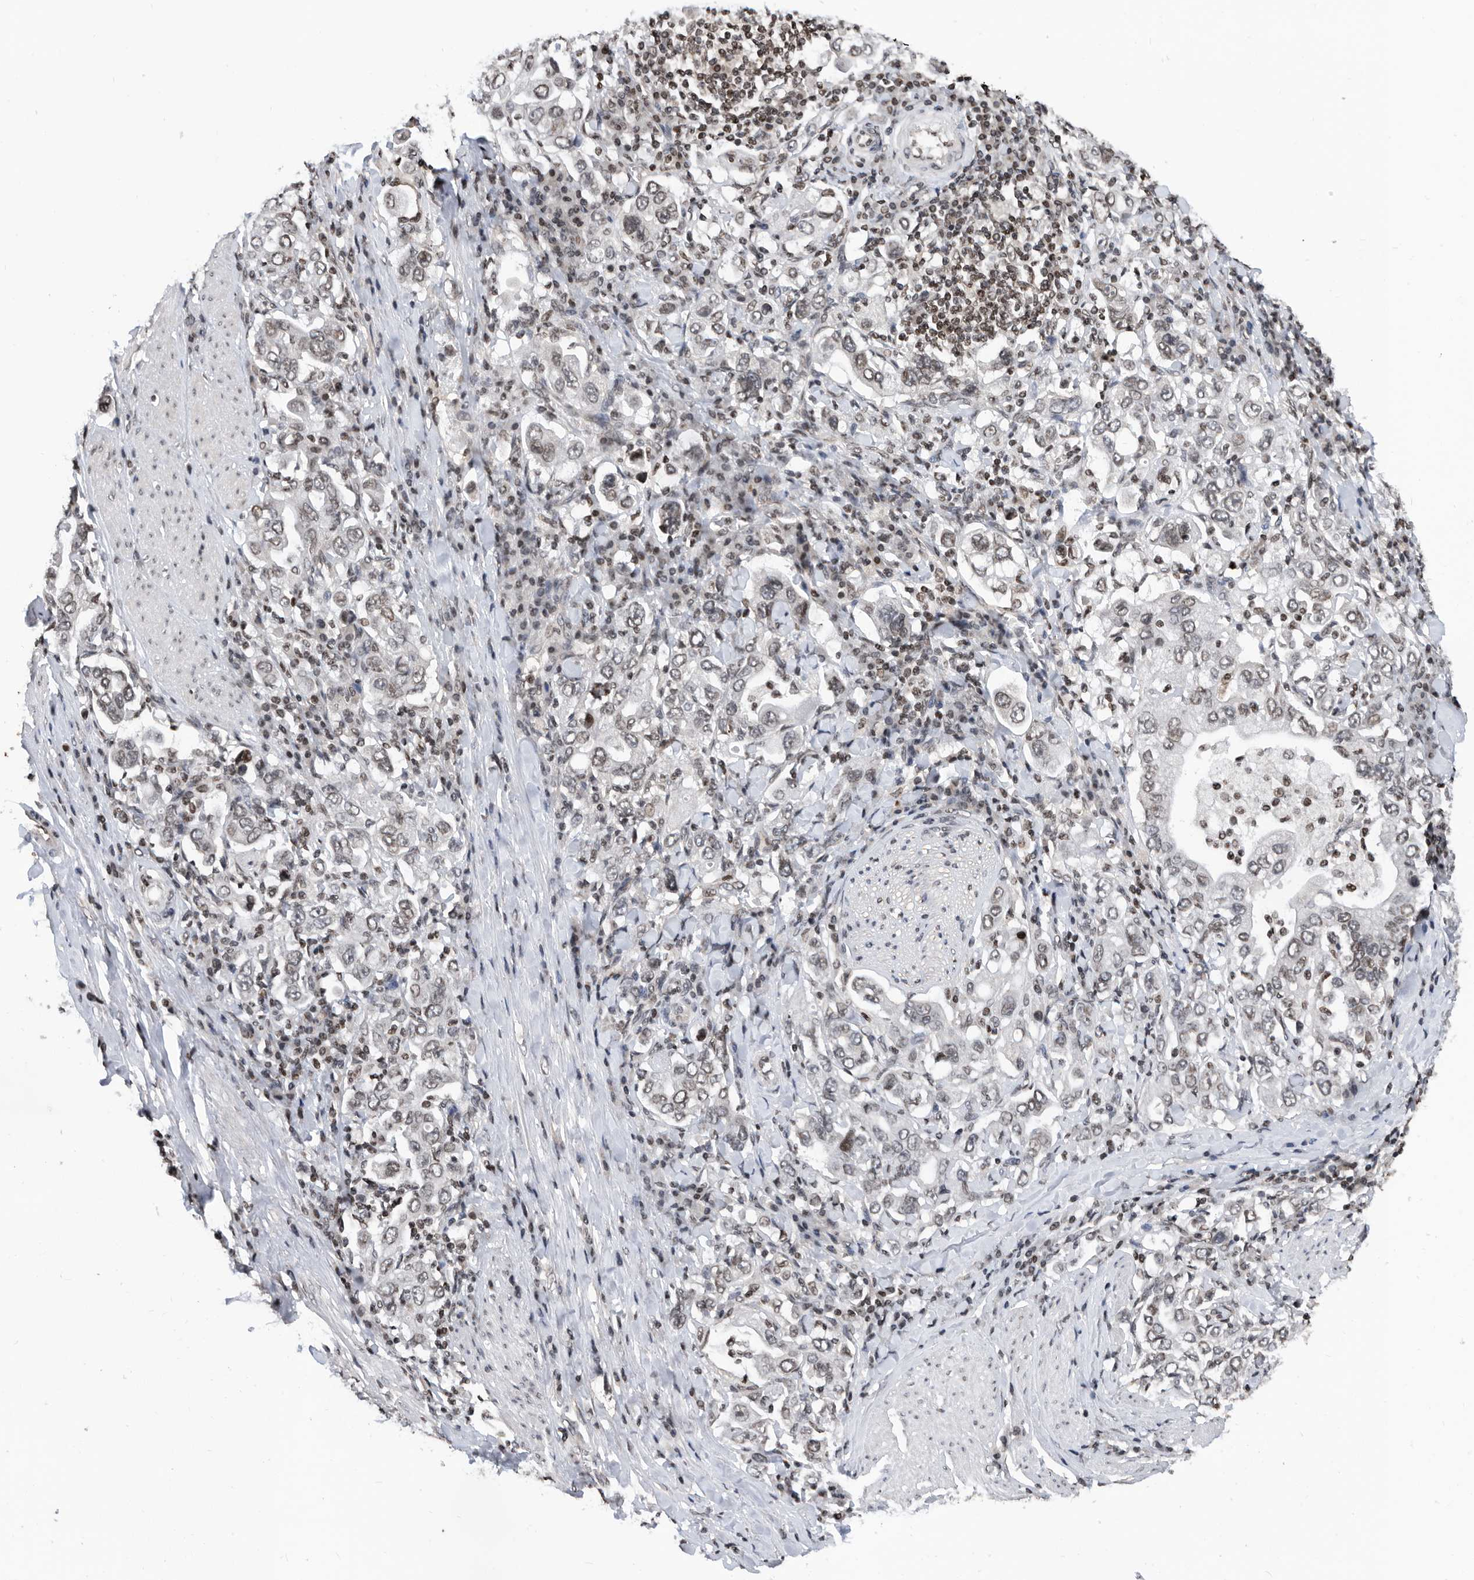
{"staining": {"intensity": "weak", "quantity": "25%-75%", "location": "nuclear"}, "tissue": "stomach cancer", "cell_type": "Tumor cells", "image_type": "cancer", "snomed": [{"axis": "morphology", "description": "Adenocarcinoma, NOS"}, {"axis": "topography", "description": "Stomach, upper"}], "caption": "An immunohistochemistry histopathology image of tumor tissue is shown. Protein staining in brown shows weak nuclear positivity in stomach cancer within tumor cells.", "gene": "SNRNP48", "patient": {"sex": "male", "age": 62}}